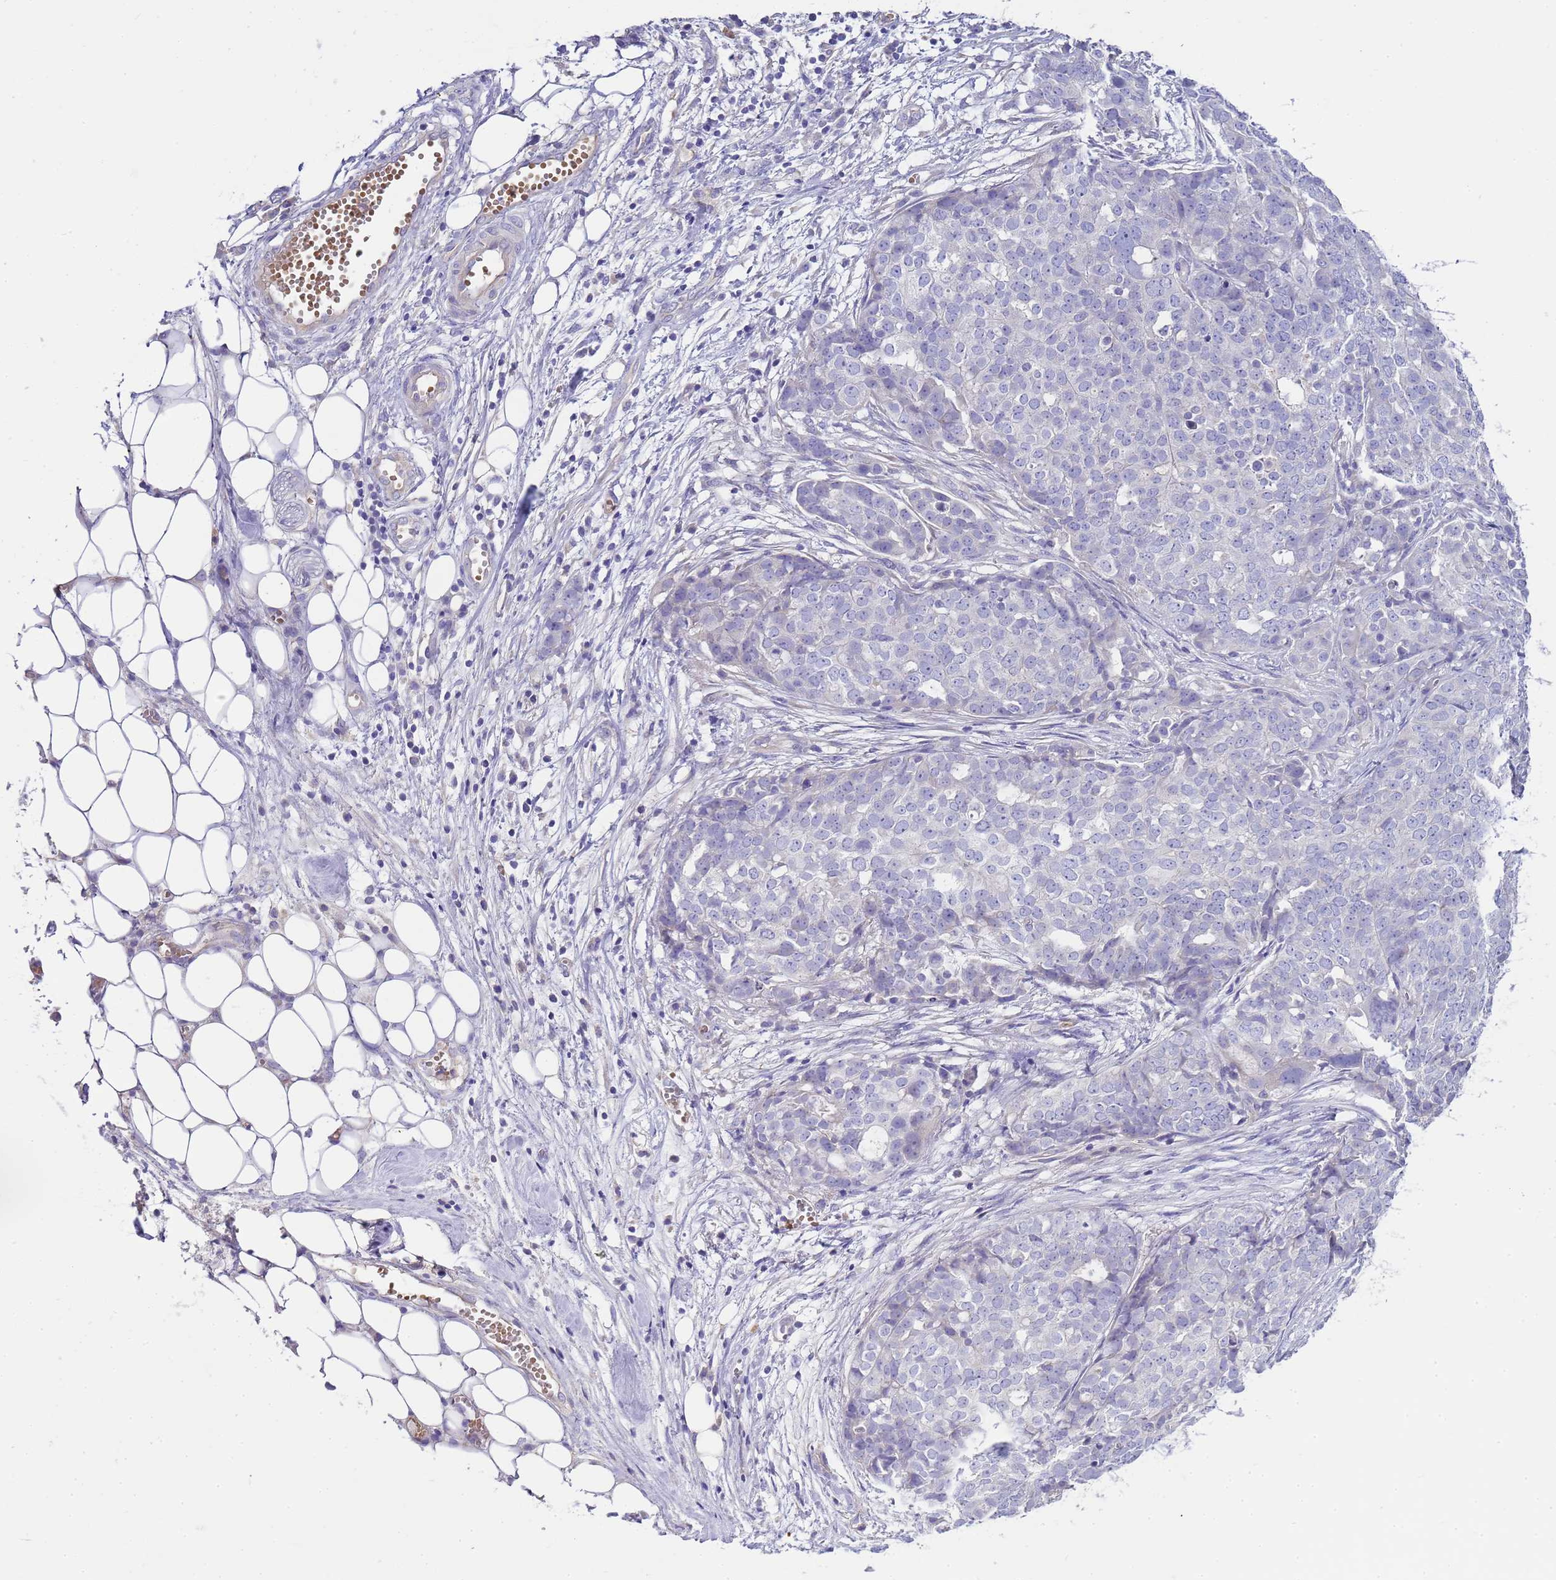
{"staining": {"intensity": "negative", "quantity": "none", "location": "none"}, "tissue": "ovarian cancer", "cell_type": "Tumor cells", "image_type": "cancer", "snomed": [{"axis": "morphology", "description": "Cystadenocarcinoma, serous, NOS"}, {"axis": "topography", "description": "Soft tissue"}, {"axis": "topography", "description": "Ovary"}], "caption": "Photomicrograph shows no protein expression in tumor cells of serous cystadenocarcinoma (ovarian) tissue.", "gene": "RIPPLY2", "patient": {"sex": "female", "age": 57}}